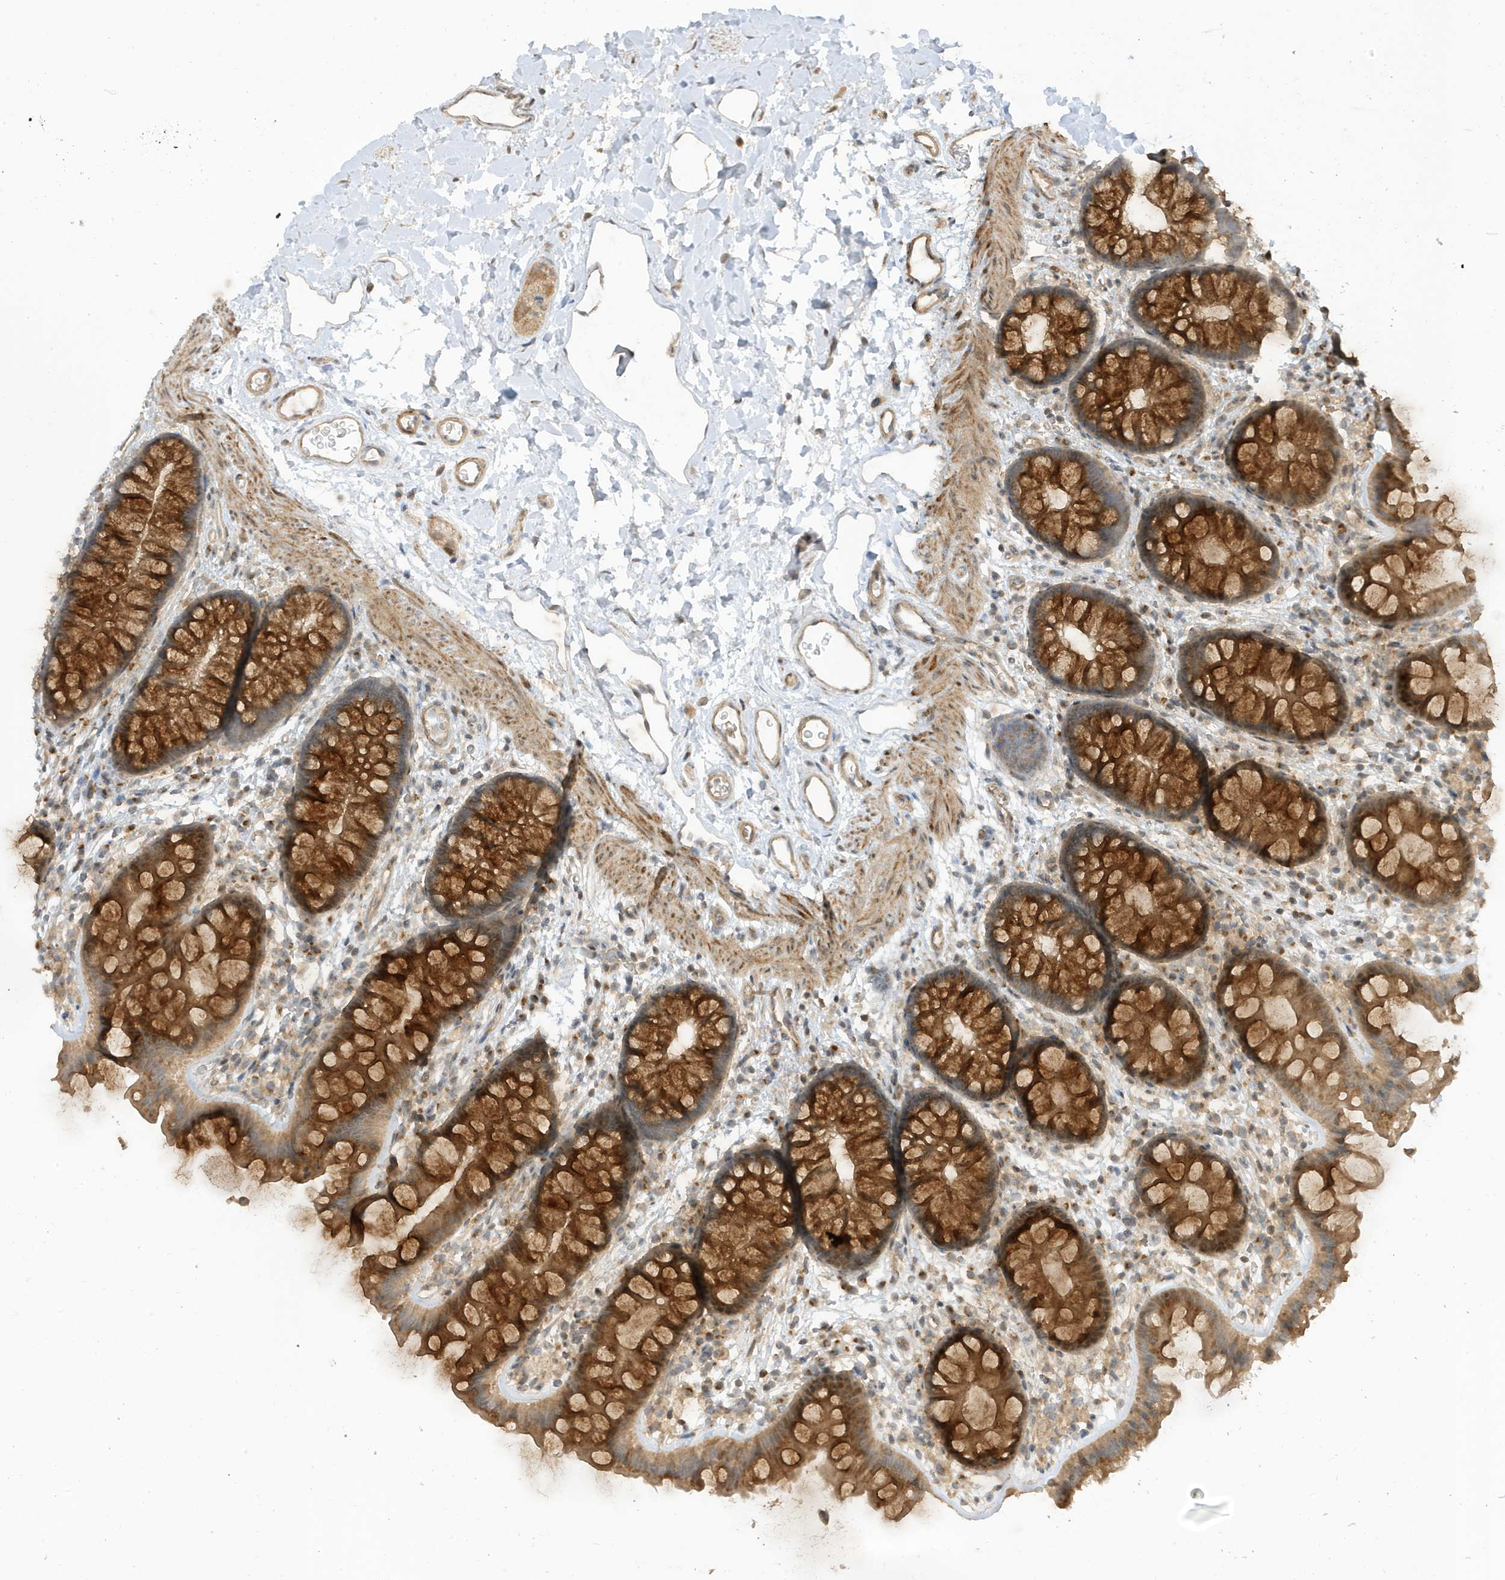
{"staining": {"intensity": "weak", "quantity": ">75%", "location": "cytoplasmic/membranous"}, "tissue": "colon", "cell_type": "Endothelial cells", "image_type": "normal", "snomed": [{"axis": "morphology", "description": "Normal tissue, NOS"}, {"axis": "topography", "description": "Colon"}], "caption": "Colon stained with a brown dye demonstrates weak cytoplasmic/membranous positive positivity in about >75% of endothelial cells.", "gene": "TAB3", "patient": {"sex": "female", "age": 62}}